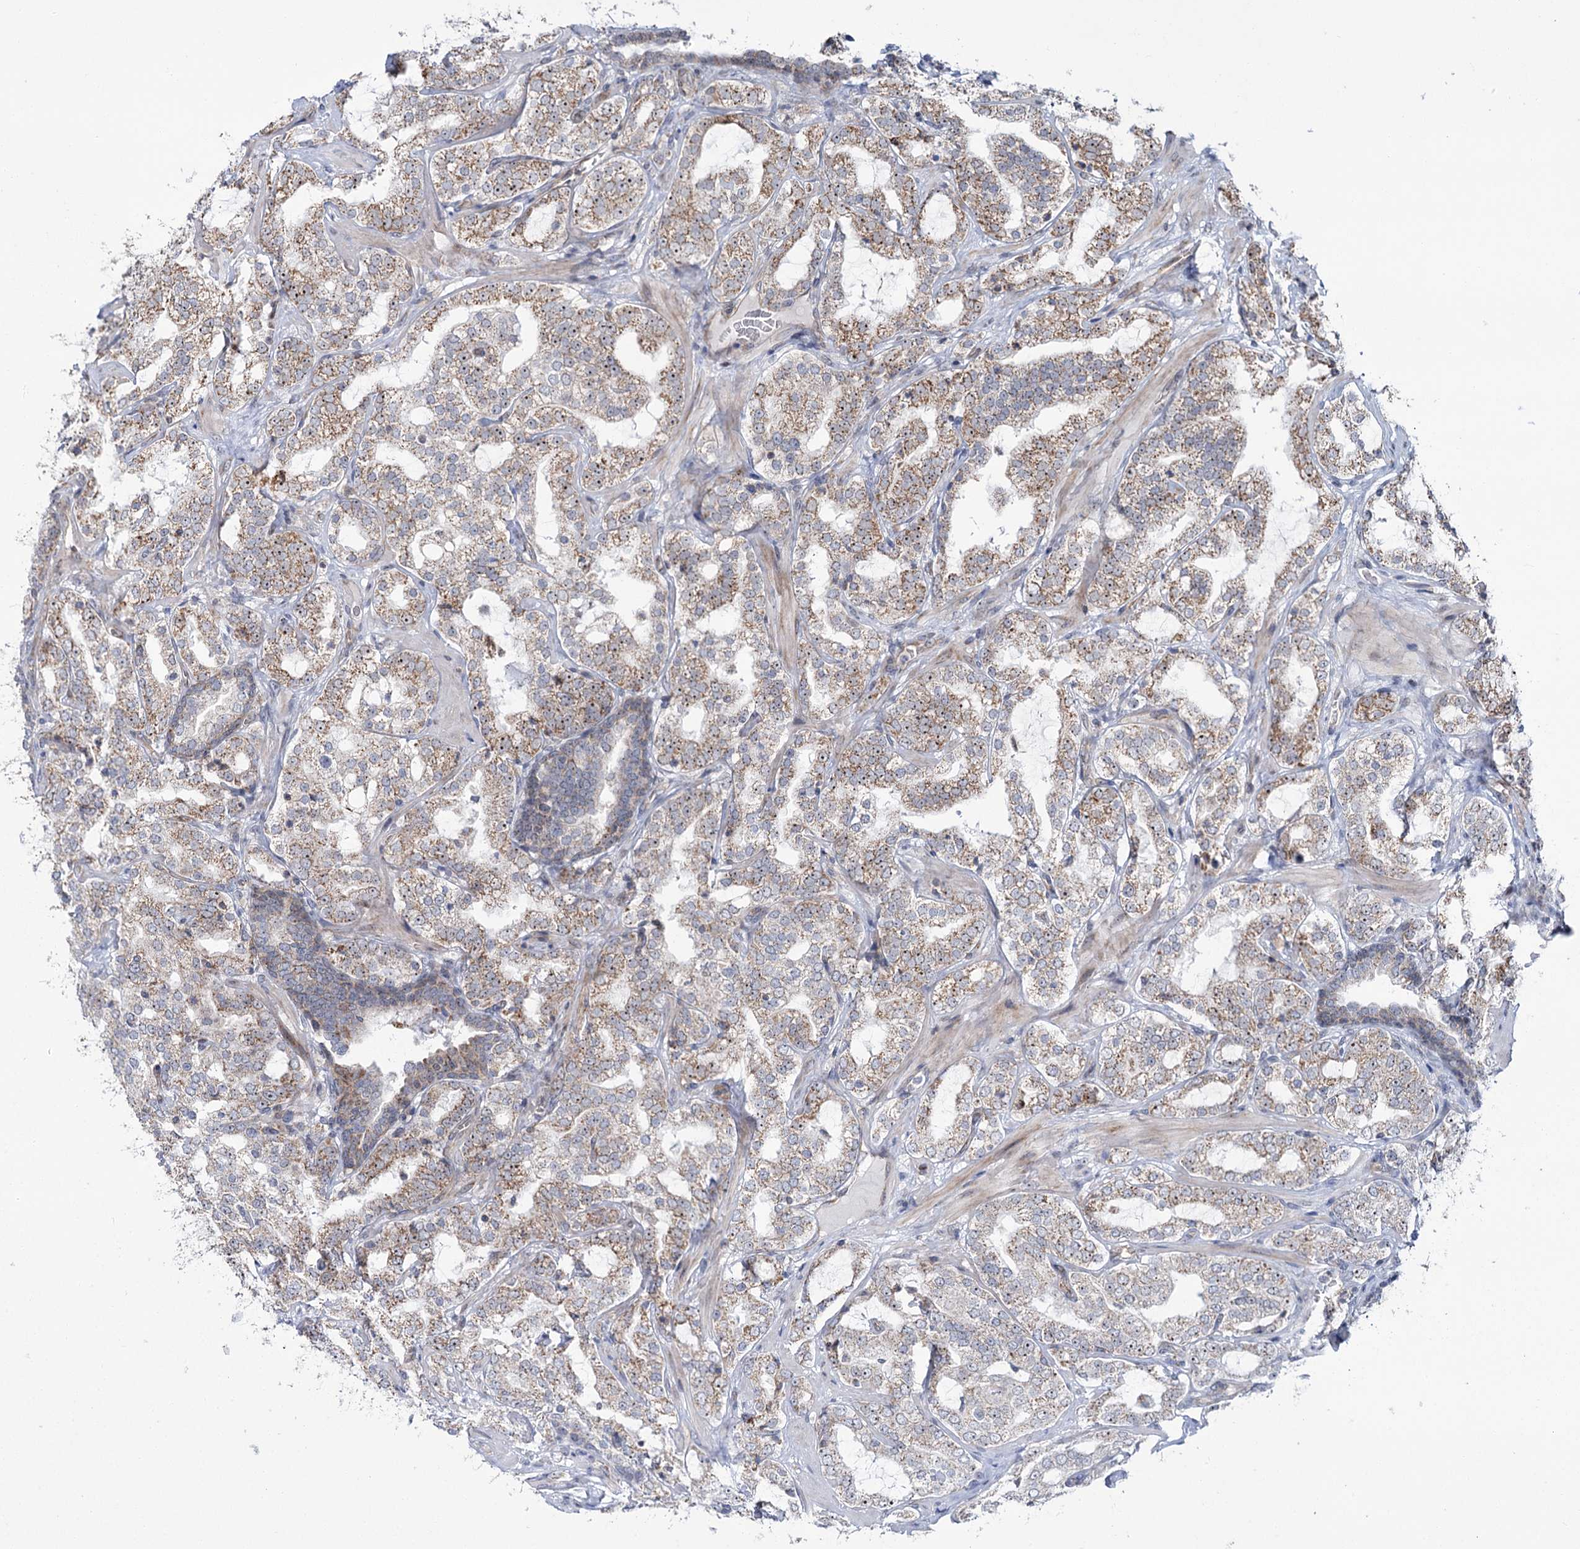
{"staining": {"intensity": "moderate", "quantity": ">75%", "location": "cytoplasmic/membranous,nuclear"}, "tissue": "prostate cancer", "cell_type": "Tumor cells", "image_type": "cancer", "snomed": [{"axis": "morphology", "description": "Adenocarcinoma, High grade"}, {"axis": "topography", "description": "Prostate"}], "caption": "Immunohistochemical staining of human prostate cancer reveals medium levels of moderate cytoplasmic/membranous and nuclear expression in about >75% of tumor cells.", "gene": "STEEP1", "patient": {"sex": "male", "age": 64}}